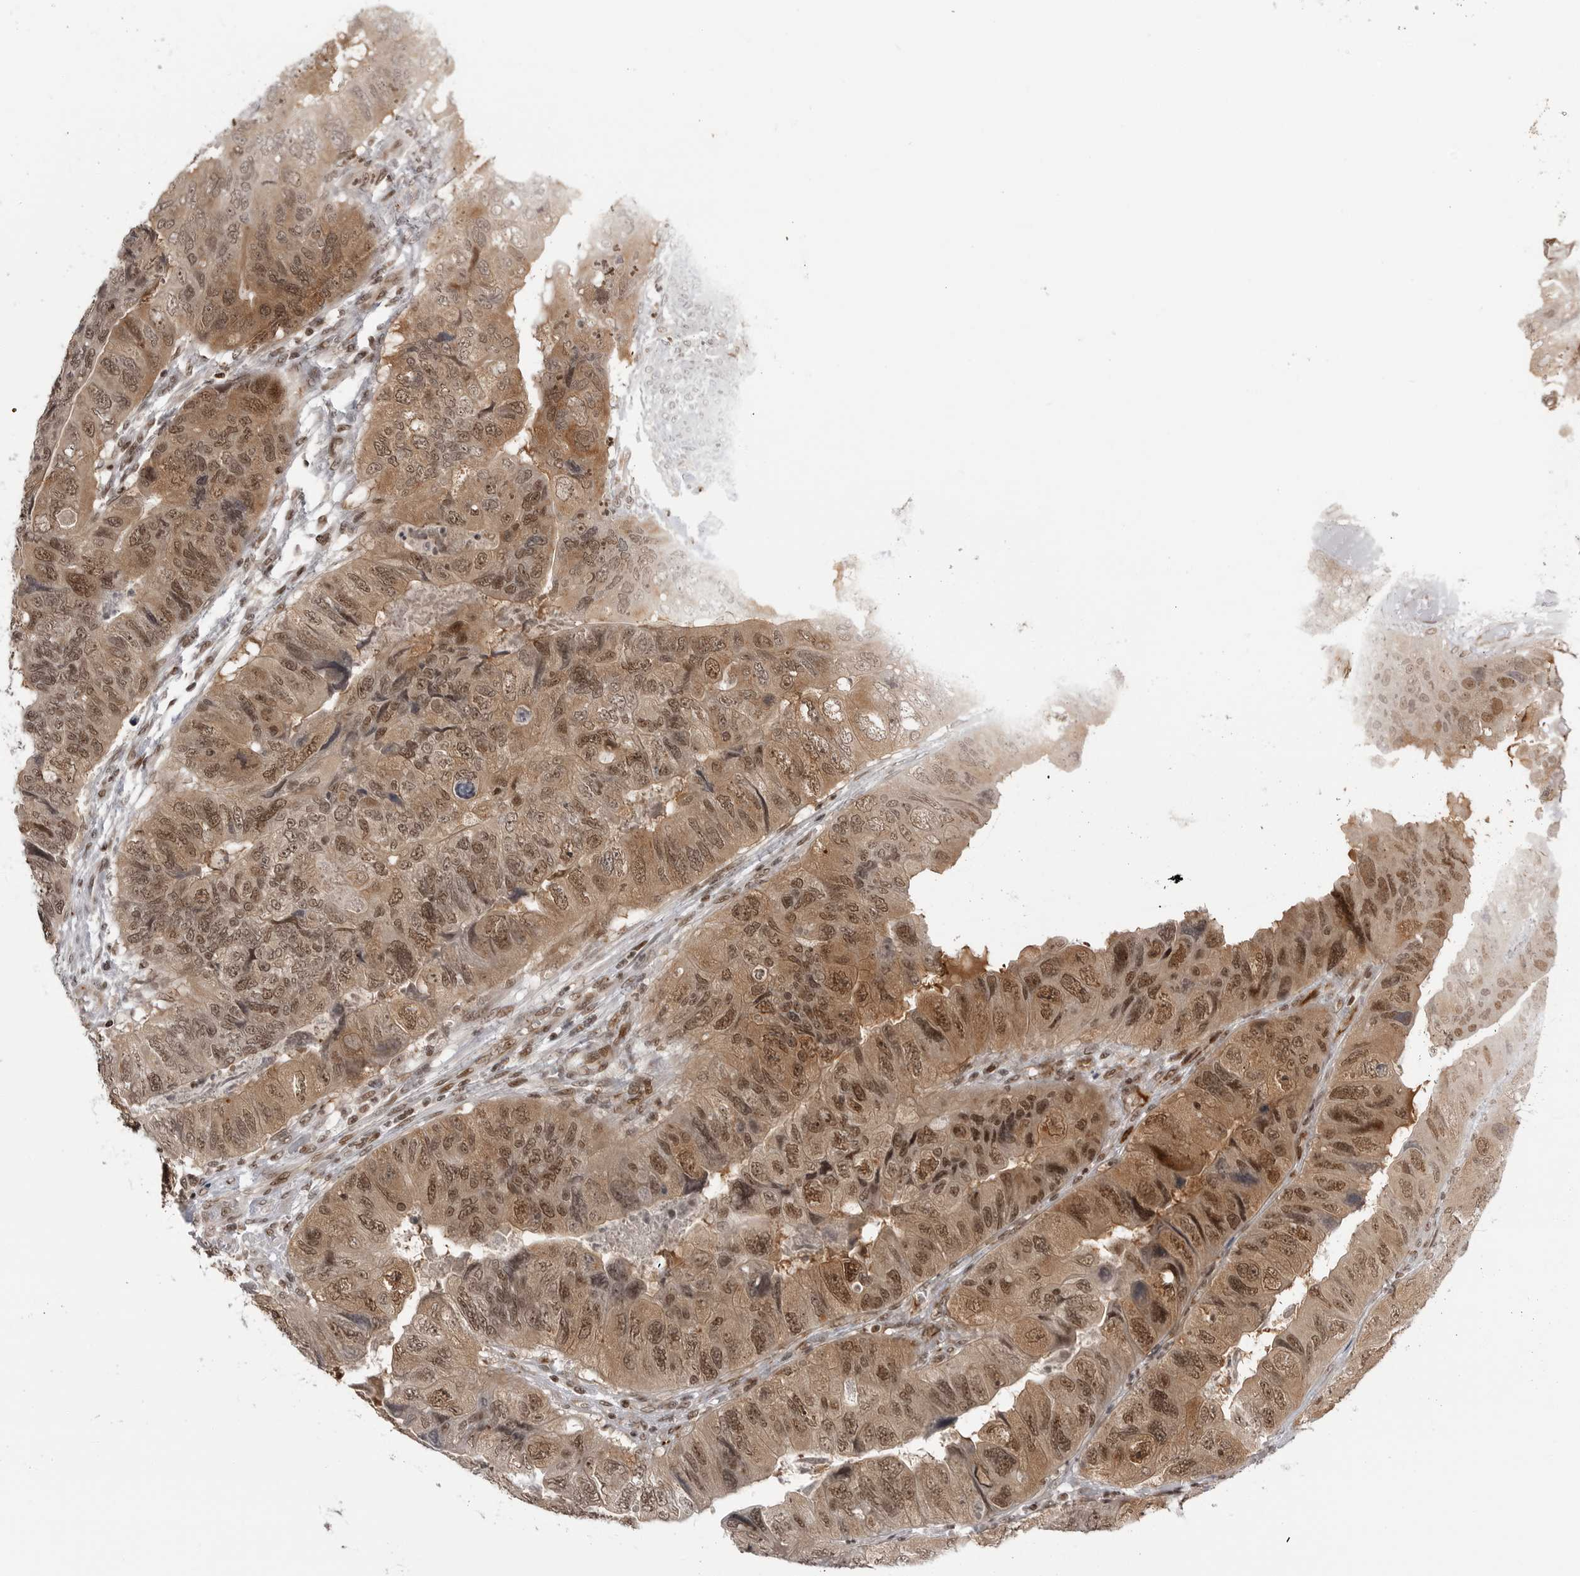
{"staining": {"intensity": "moderate", "quantity": ">75%", "location": "cytoplasmic/membranous,nuclear"}, "tissue": "colorectal cancer", "cell_type": "Tumor cells", "image_type": "cancer", "snomed": [{"axis": "morphology", "description": "Adenocarcinoma, NOS"}, {"axis": "topography", "description": "Rectum"}], "caption": "A brown stain highlights moderate cytoplasmic/membranous and nuclear staining of a protein in human adenocarcinoma (colorectal) tumor cells.", "gene": "TRIM66", "patient": {"sex": "male", "age": 63}}